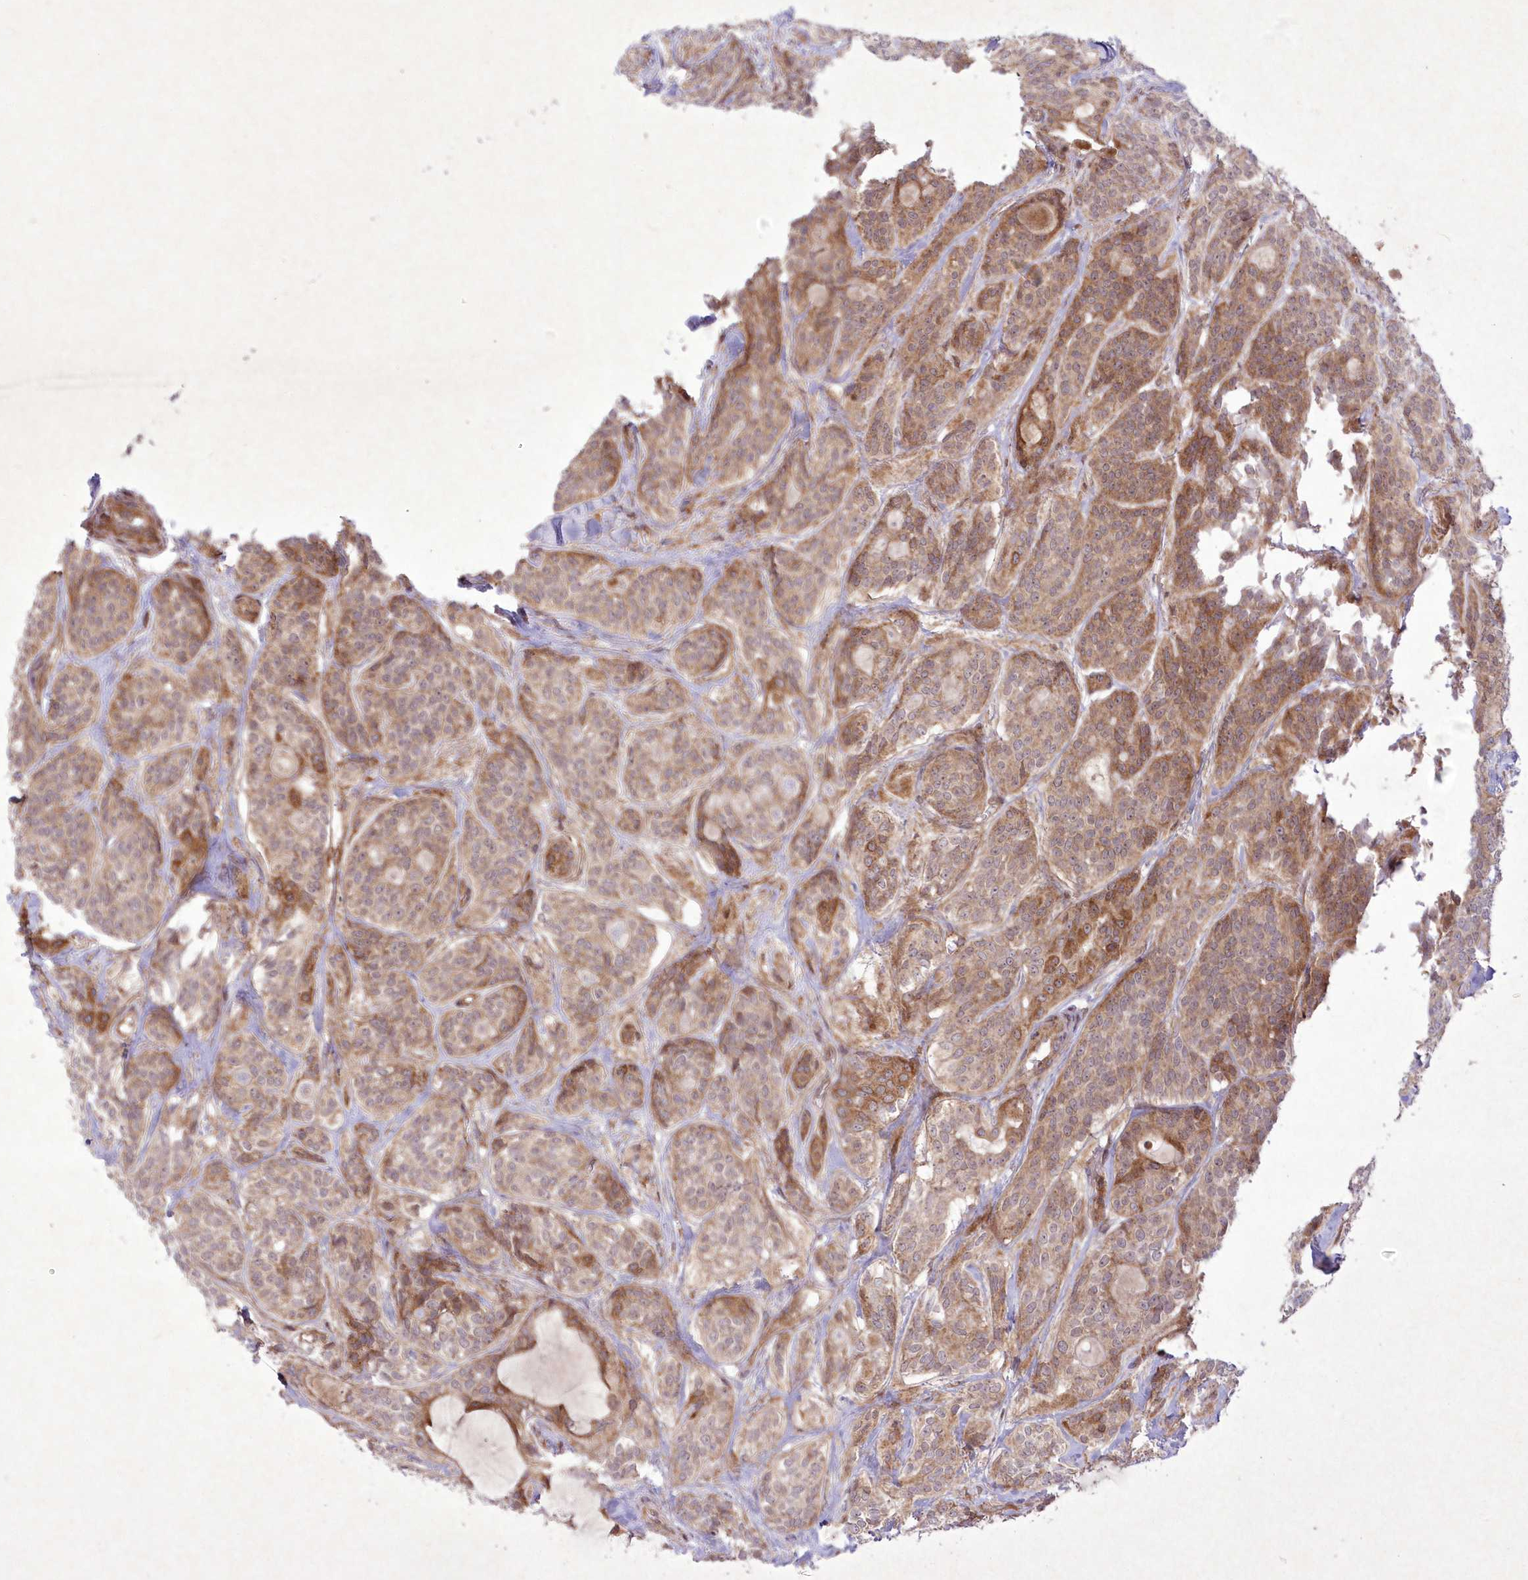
{"staining": {"intensity": "moderate", "quantity": ">75%", "location": "cytoplasmic/membranous"}, "tissue": "head and neck cancer", "cell_type": "Tumor cells", "image_type": "cancer", "snomed": [{"axis": "morphology", "description": "Adenocarcinoma, NOS"}, {"axis": "topography", "description": "Head-Neck"}], "caption": "Immunohistochemistry (IHC) of human adenocarcinoma (head and neck) demonstrates medium levels of moderate cytoplasmic/membranous expression in approximately >75% of tumor cells.", "gene": "APOM", "patient": {"sex": "male", "age": 66}}